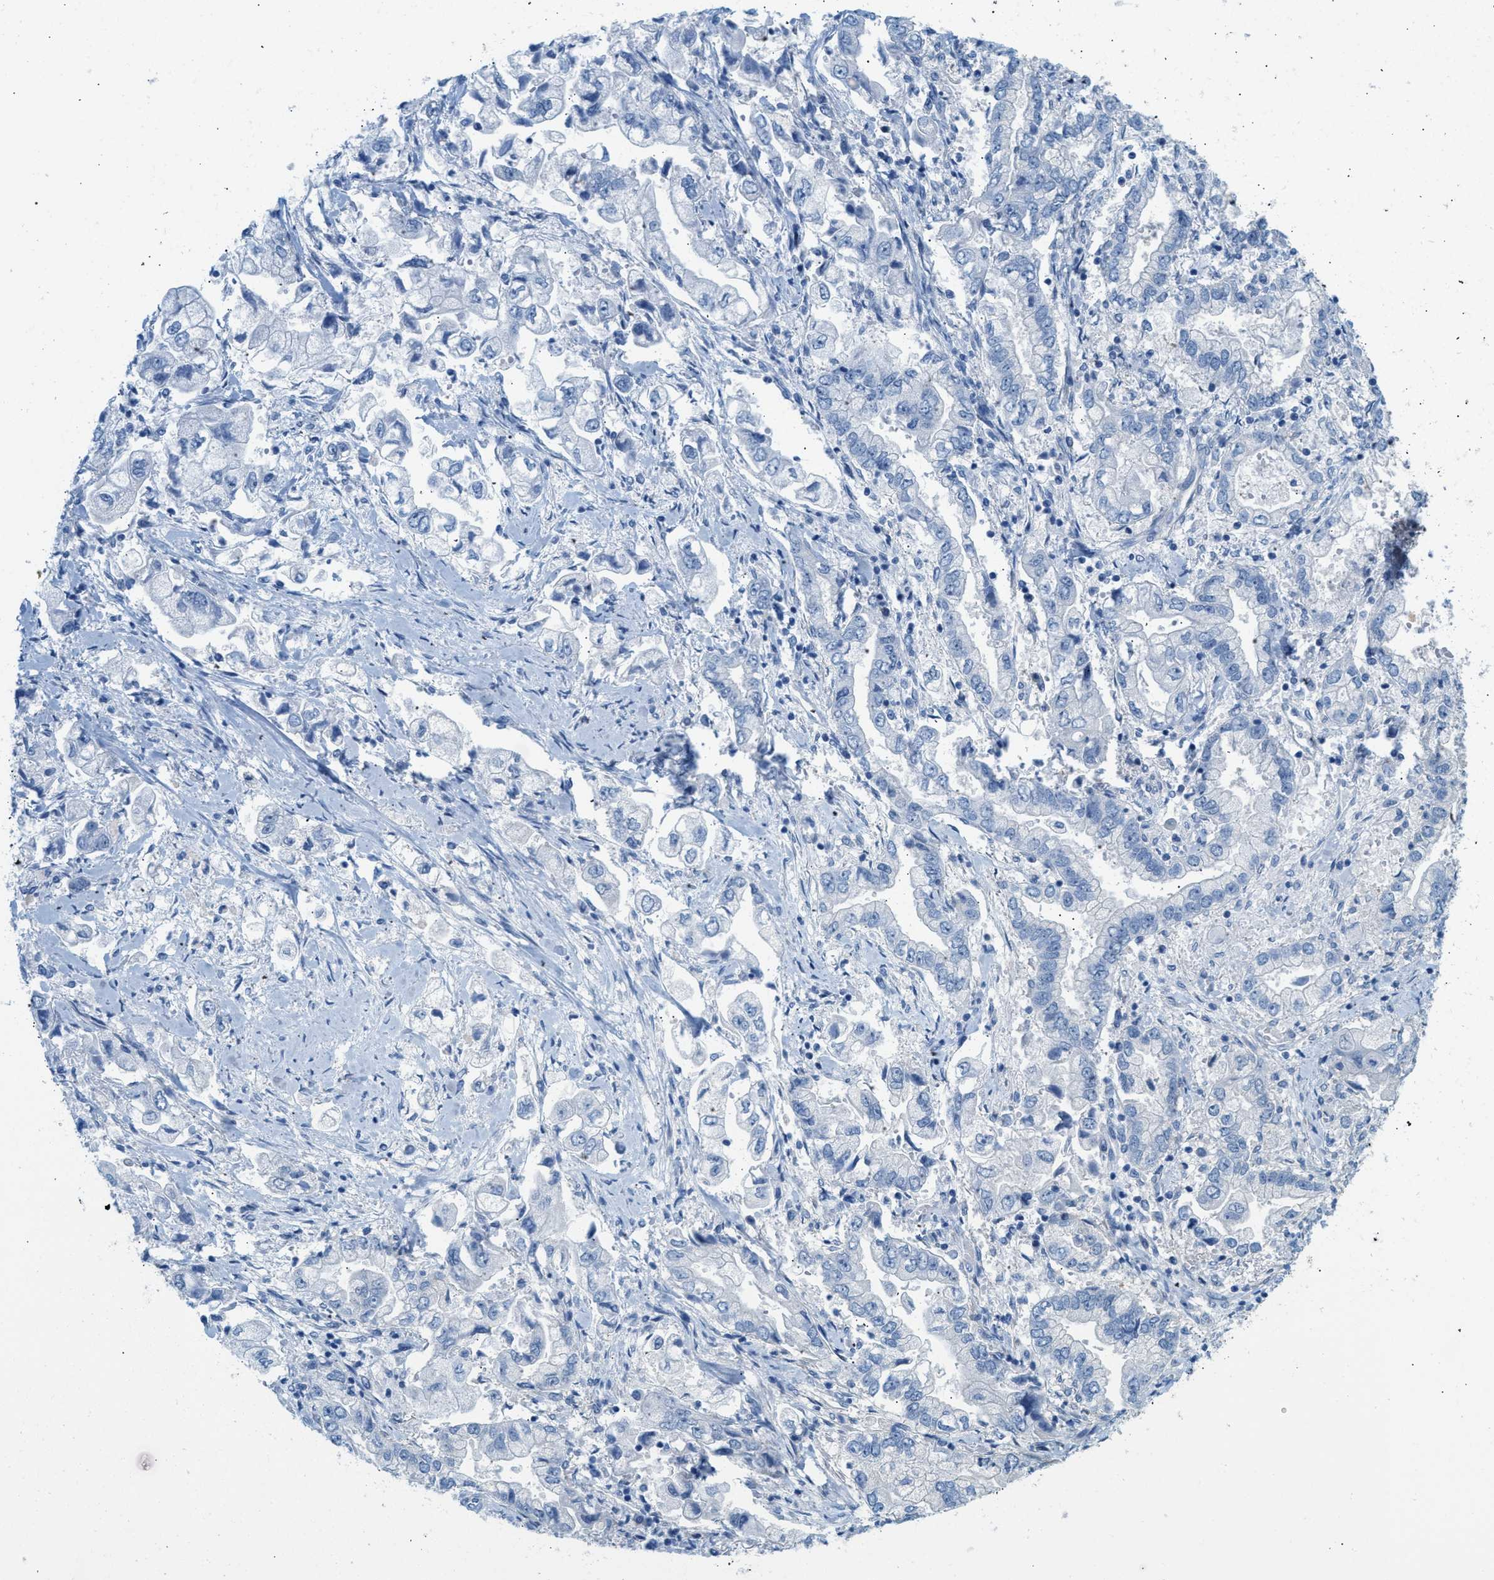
{"staining": {"intensity": "negative", "quantity": "none", "location": "none"}, "tissue": "stomach cancer", "cell_type": "Tumor cells", "image_type": "cancer", "snomed": [{"axis": "morphology", "description": "Normal tissue, NOS"}, {"axis": "morphology", "description": "Adenocarcinoma, NOS"}, {"axis": "topography", "description": "Stomach"}], "caption": "Stomach cancer (adenocarcinoma) was stained to show a protein in brown. There is no significant staining in tumor cells.", "gene": "SPAM1", "patient": {"sex": "male", "age": 62}}